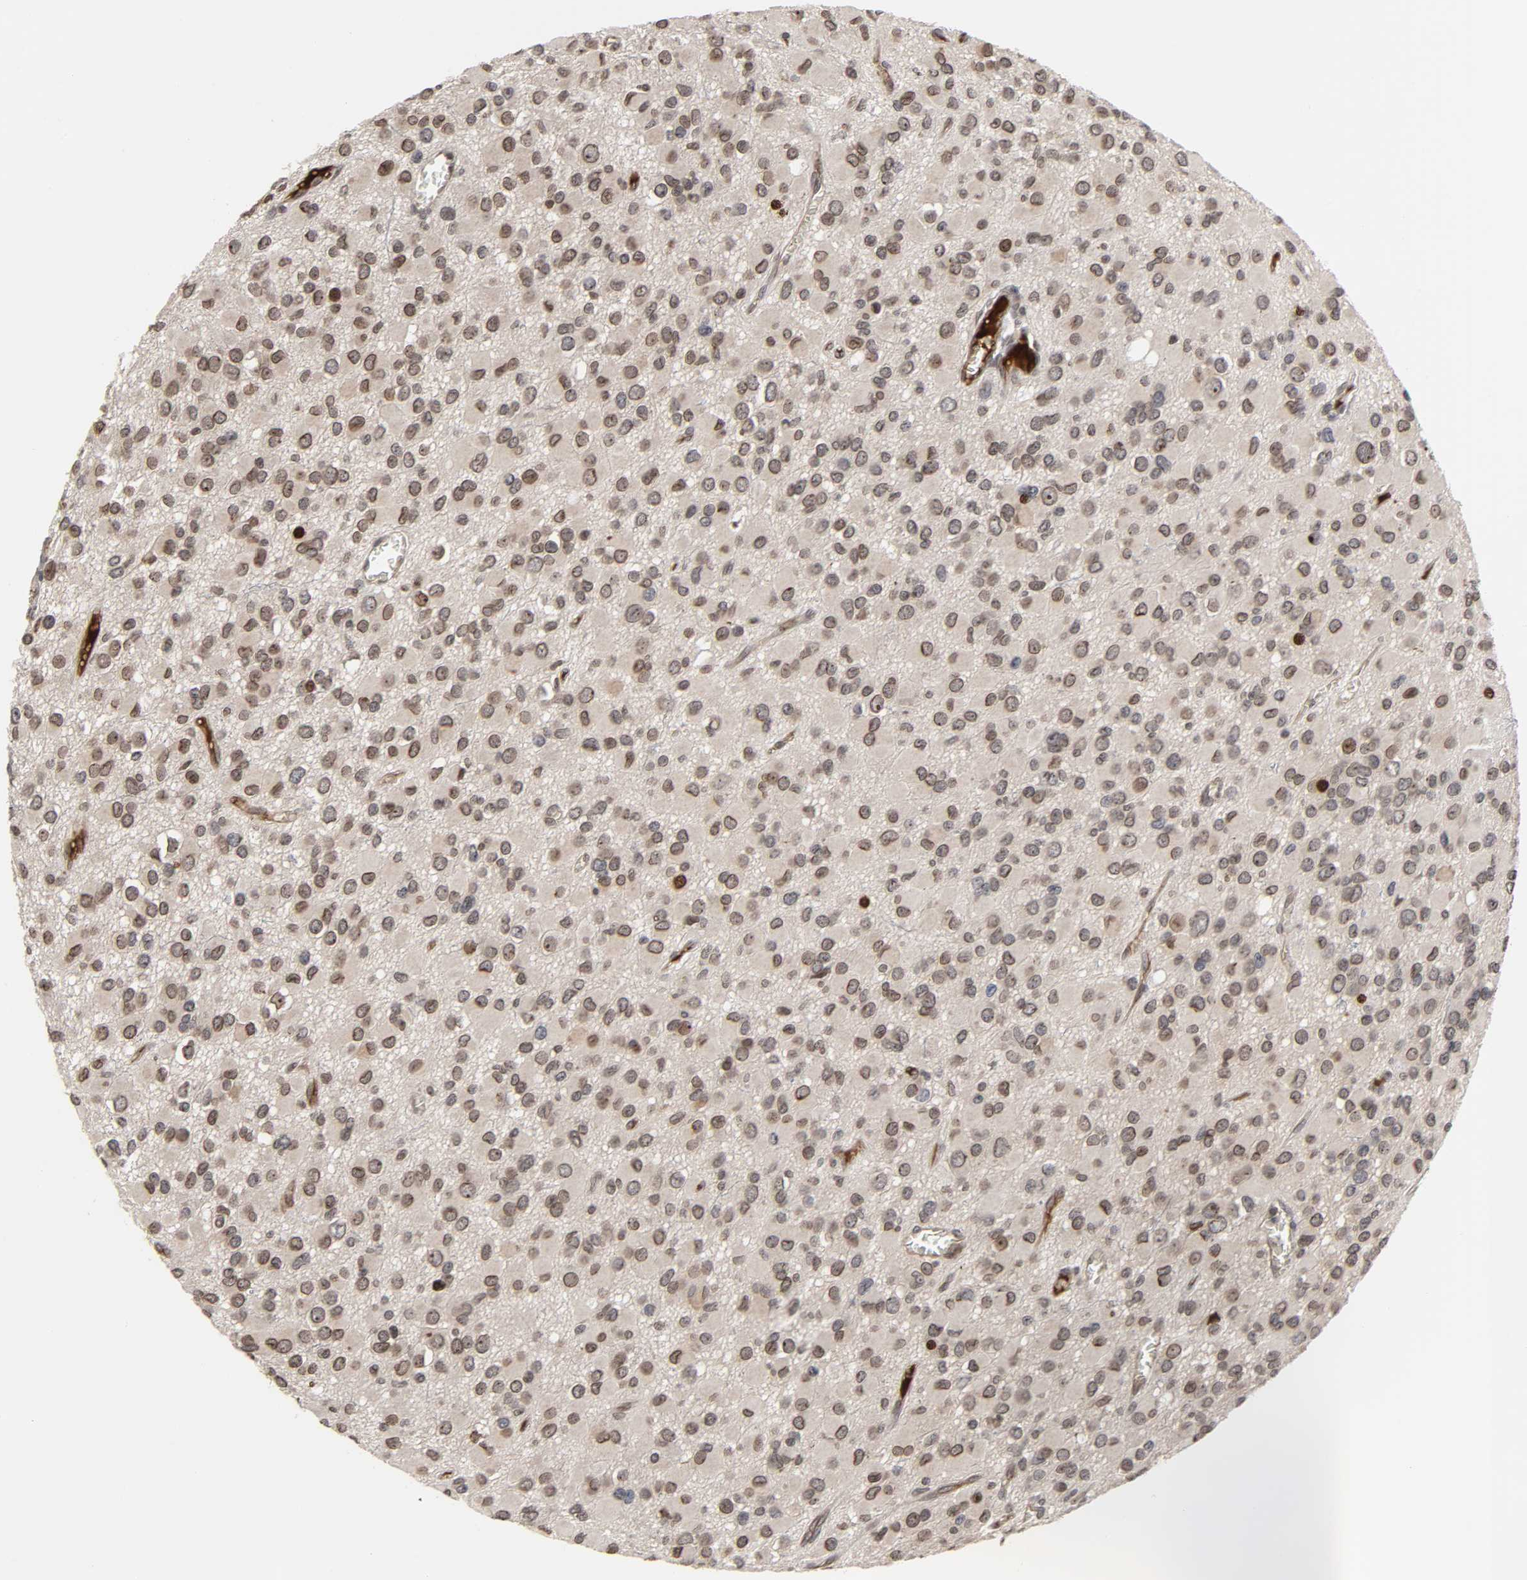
{"staining": {"intensity": "moderate", "quantity": ">75%", "location": "cytoplasmic/membranous,nuclear"}, "tissue": "glioma", "cell_type": "Tumor cells", "image_type": "cancer", "snomed": [{"axis": "morphology", "description": "Glioma, malignant, Low grade"}, {"axis": "topography", "description": "Brain"}], "caption": "High-power microscopy captured an immunohistochemistry micrograph of glioma, revealing moderate cytoplasmic/membranous and nuclear positivity in approximately >75% of tumor cells. (DAB IHC with brightfield microscopy, high magnification).", "gene": "CPN2", "patient": {"sex": "male", "age": 42}}